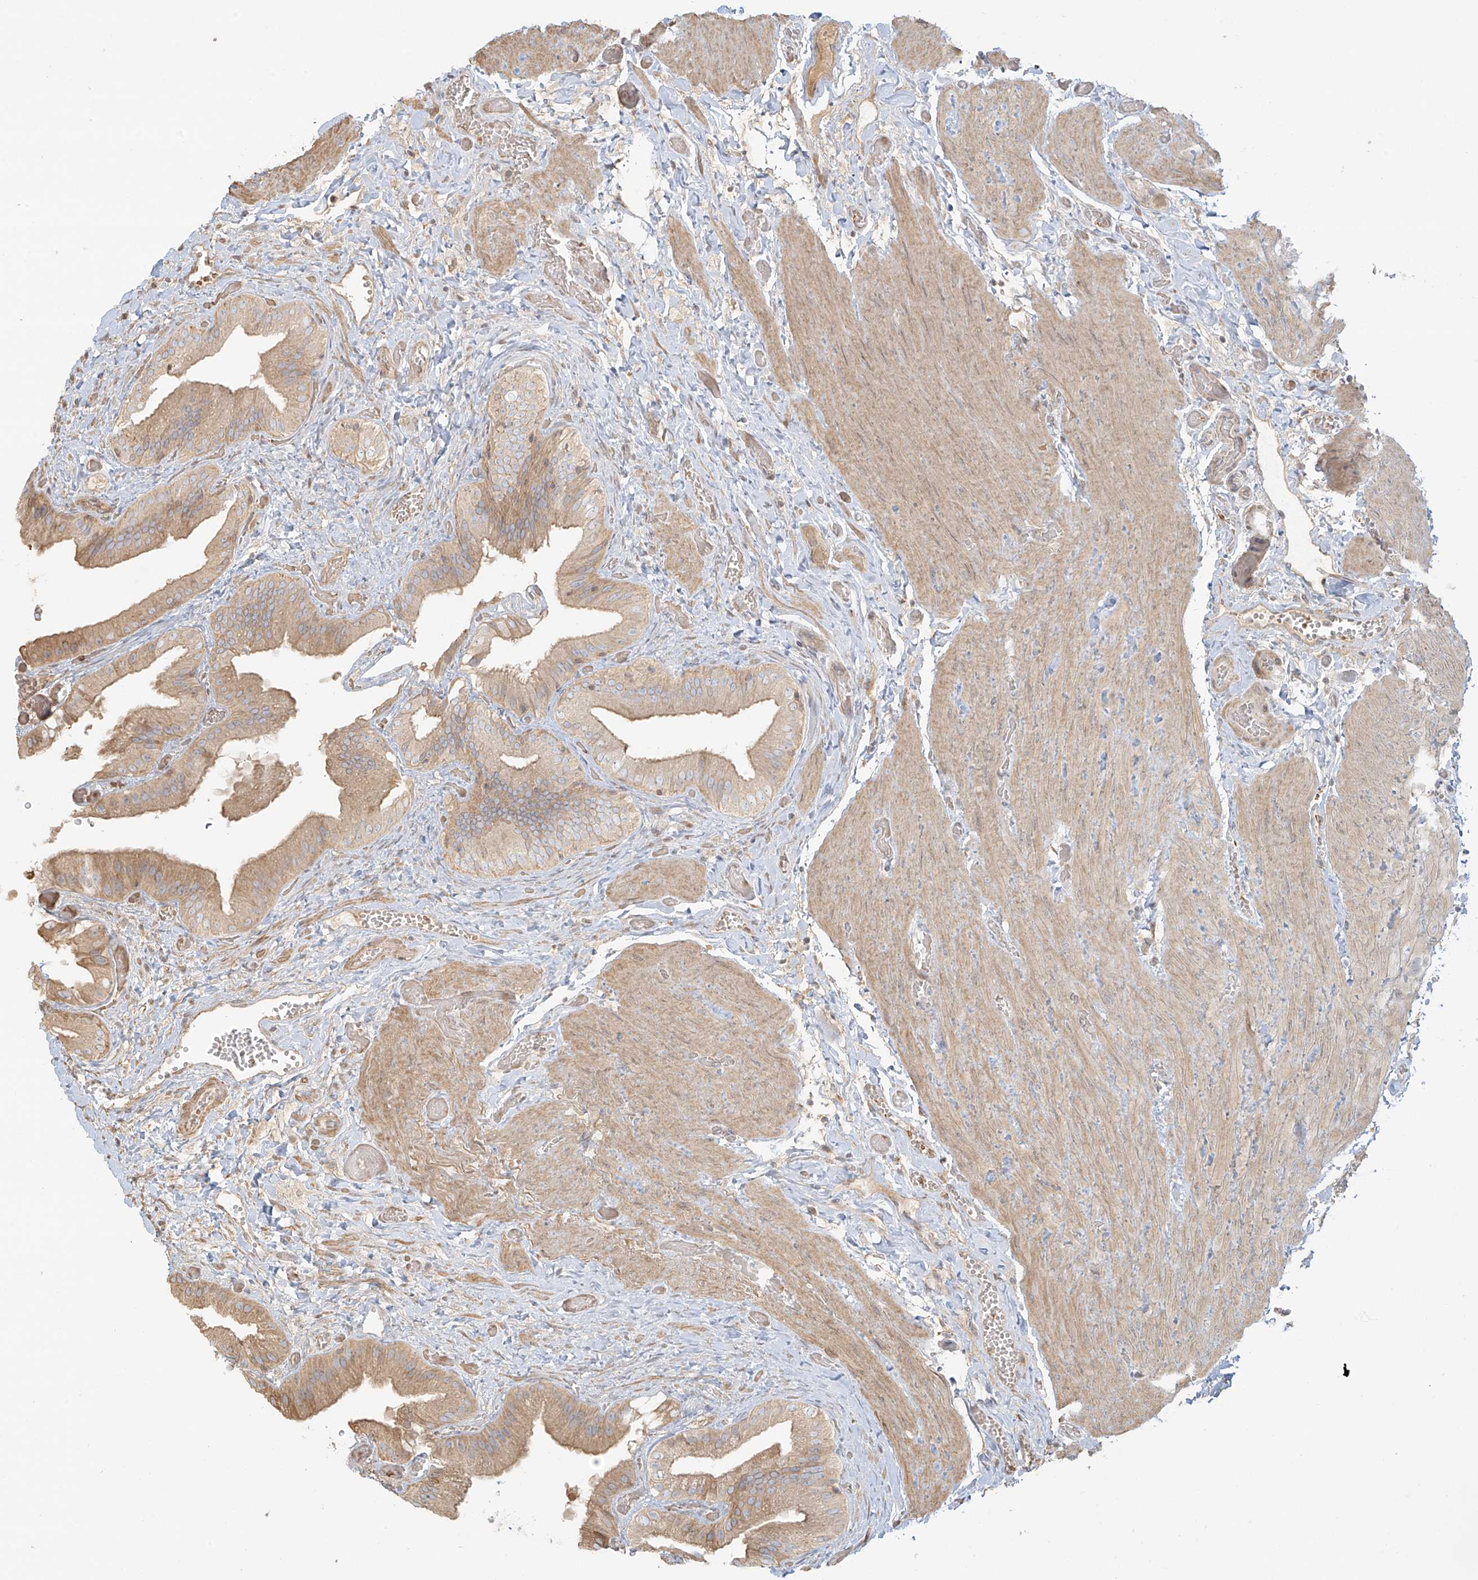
{"staining": {"intensity": "moderate", "quantity": ">75%", "location": "cytoplasmic/membranous"}, "tissue": "gallbladder", "cell_type": "Glandular cells", "image_type": "normal", "snomed": [{"axis": "morphology", "description": "Normal tissue, NOS"}, {"axis": "topography", "description": "Gallbladder"}], "caption": "High-power microscopy captured an immunohistochemistry (IHC) photomicrograph of unremarkable gallbladder, revealing moderate cytoplasmic/membranous staining in approximately >75% of glandular cells. (DAB (3,3'-diaminobenzidine) IHC with brightfield microscopy, high magnification).", "gene": "UPK1B", "patient": {"sex": "female", "age": 64}}